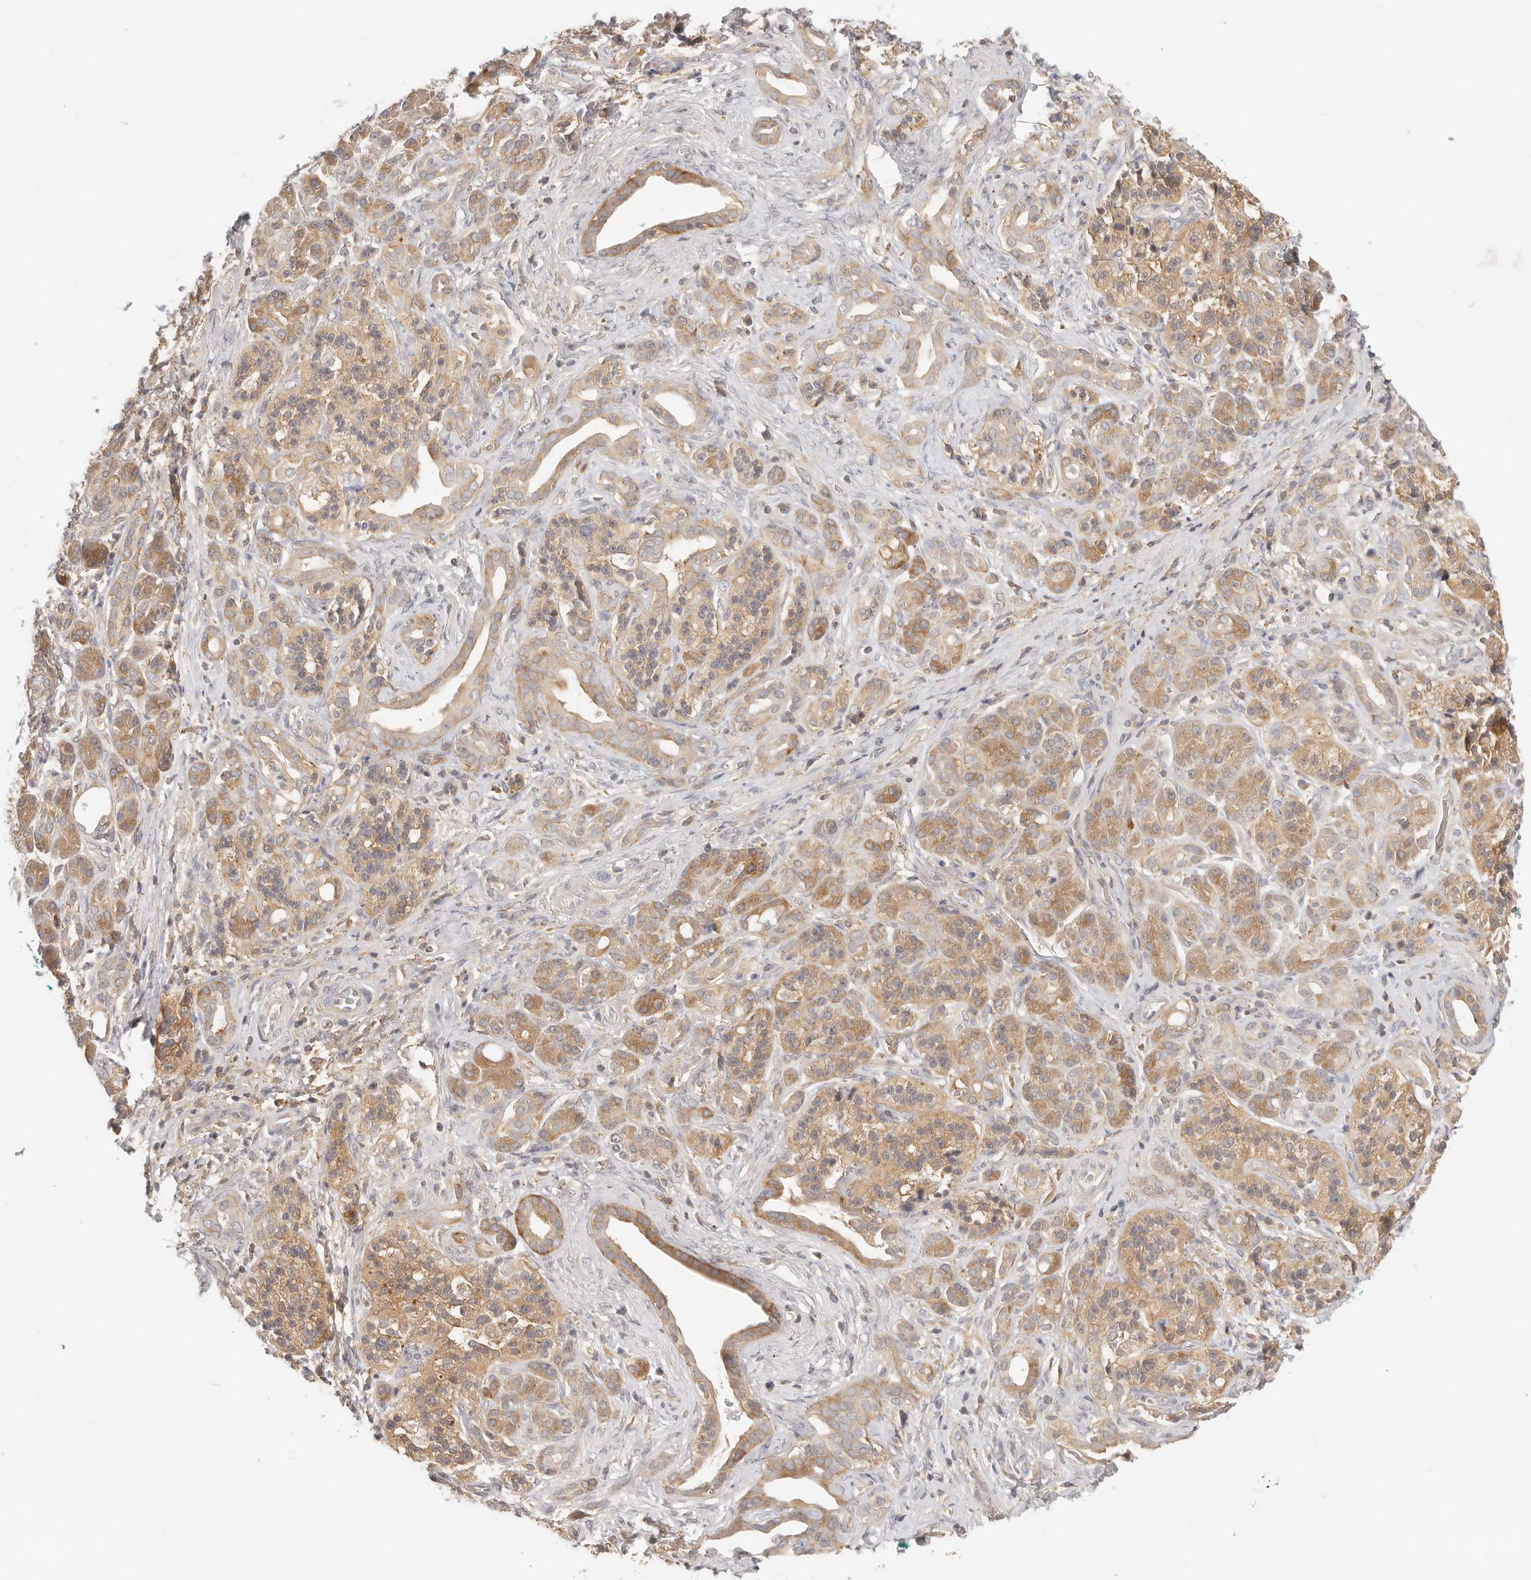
{"staining": {"intensity": "moderate", "quantity": ">75%", "location": "cytoplasmic/membranous"}, "tissue": "pancreatic cancer", "cell_type": "Tumor cells", "image_type": "cancer", "snomed": [{"axis": "morphology", "description": "Adenocarcinoma, NOS"}, {"axis": "topography", "description": "Pancreas"}], "caption": "Pancreatic adenocarcinoma stained with a brown dye reveals moderate cytoplasmic/membranous positive expression in approximately >75% of tumor cells.", "gene": "DTNBP1", "patient": {"sex": "male", "age": 78}}